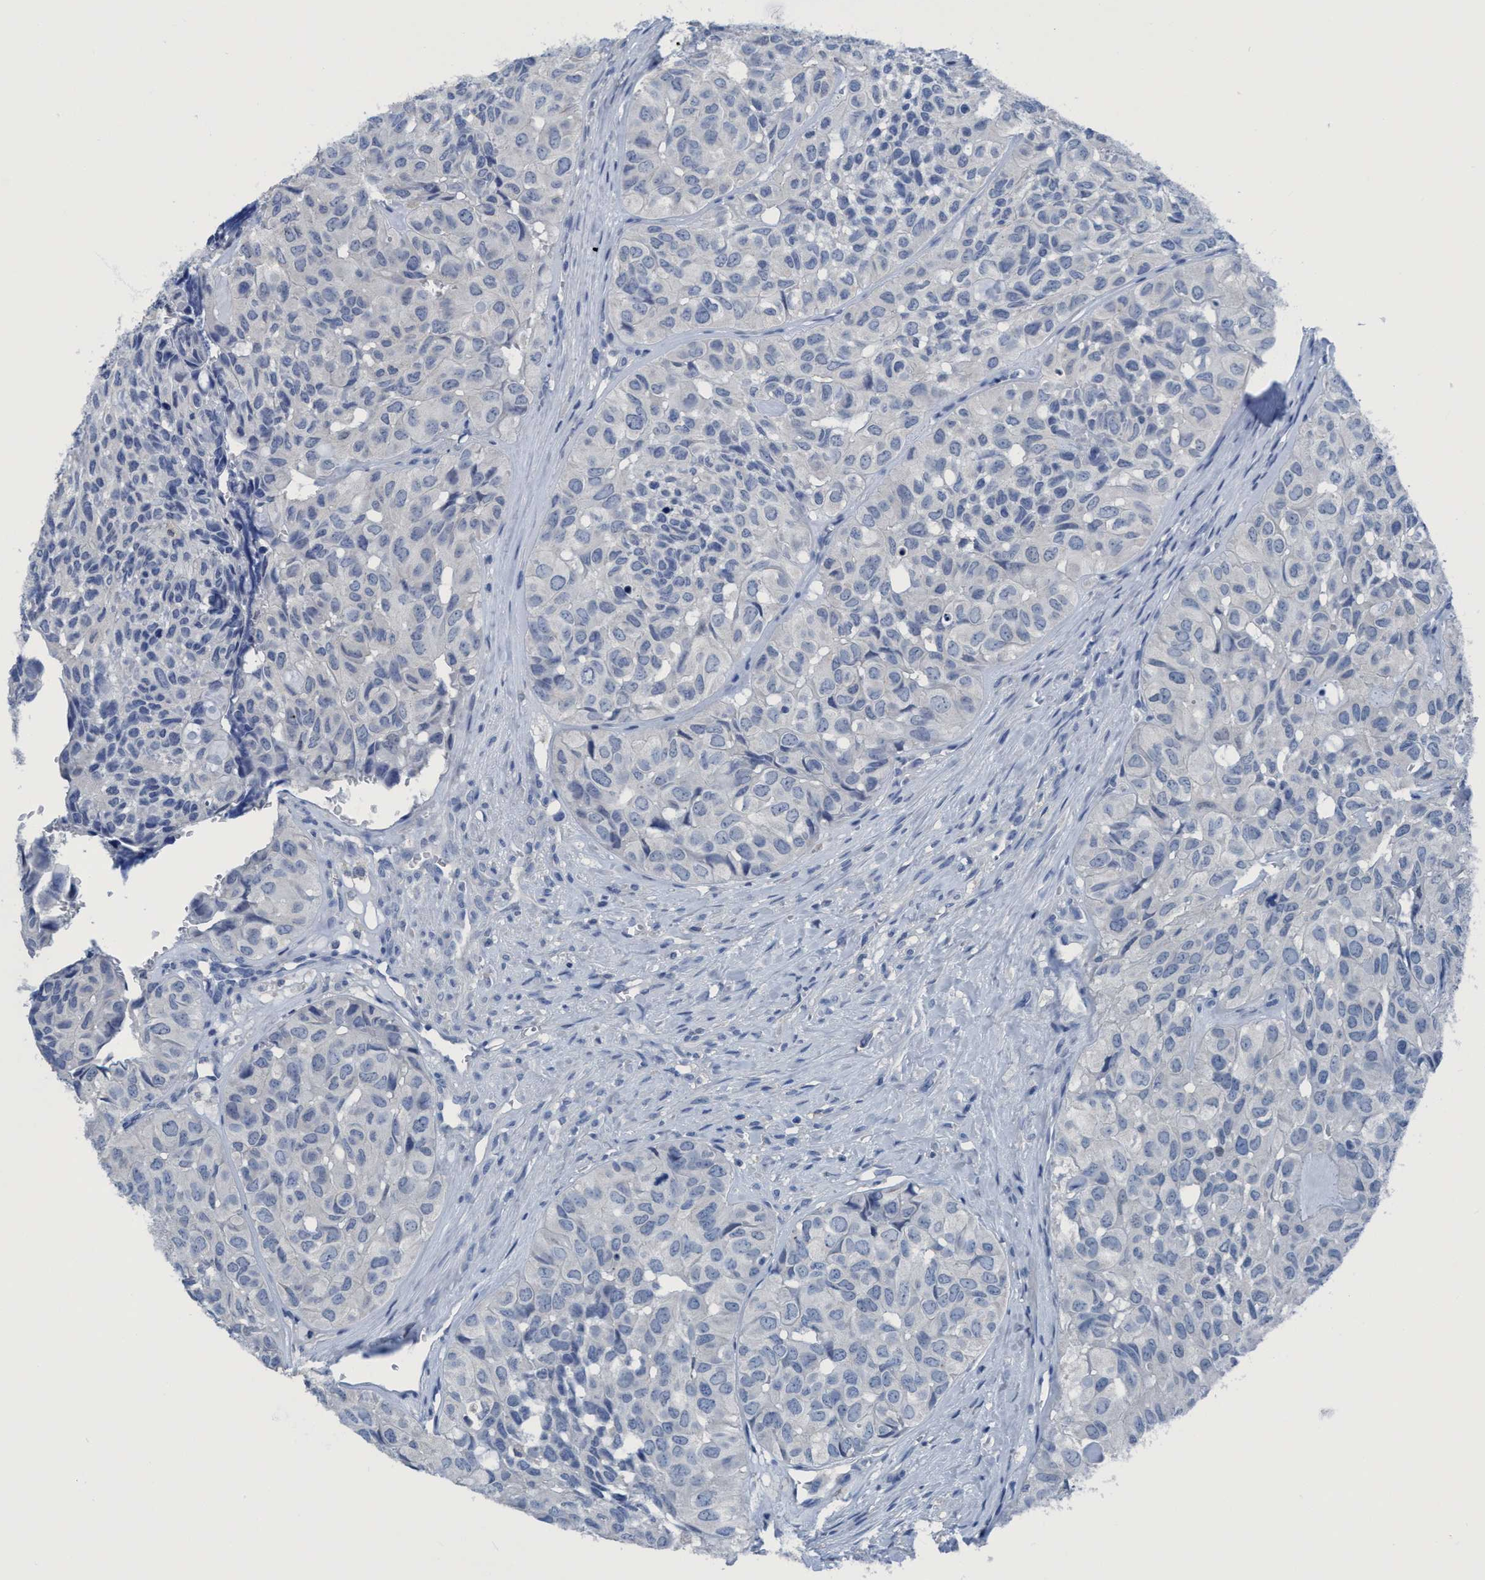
{"staining": {"intensity": "negative", "quantity": "none", "location": "none"}, "tissue": "head and neck cancer", "cell_type": "Tumor cells", "image_type": "cancer", "snomed": [{"axis": "morphology", "description": "Adenocarcinoma, NOS"}, {"axis": "topography", "description": "Salivary gland, NOS"}, {"axis": "topography", "description": "Head-Neck"}], "caption": "Immunohistochemical staining of adenocarcinoma (head and neck) shows no significant expression in tumor cells.", "gene": "DNAI1", "patient": {"sex": "female", "age": 76}}